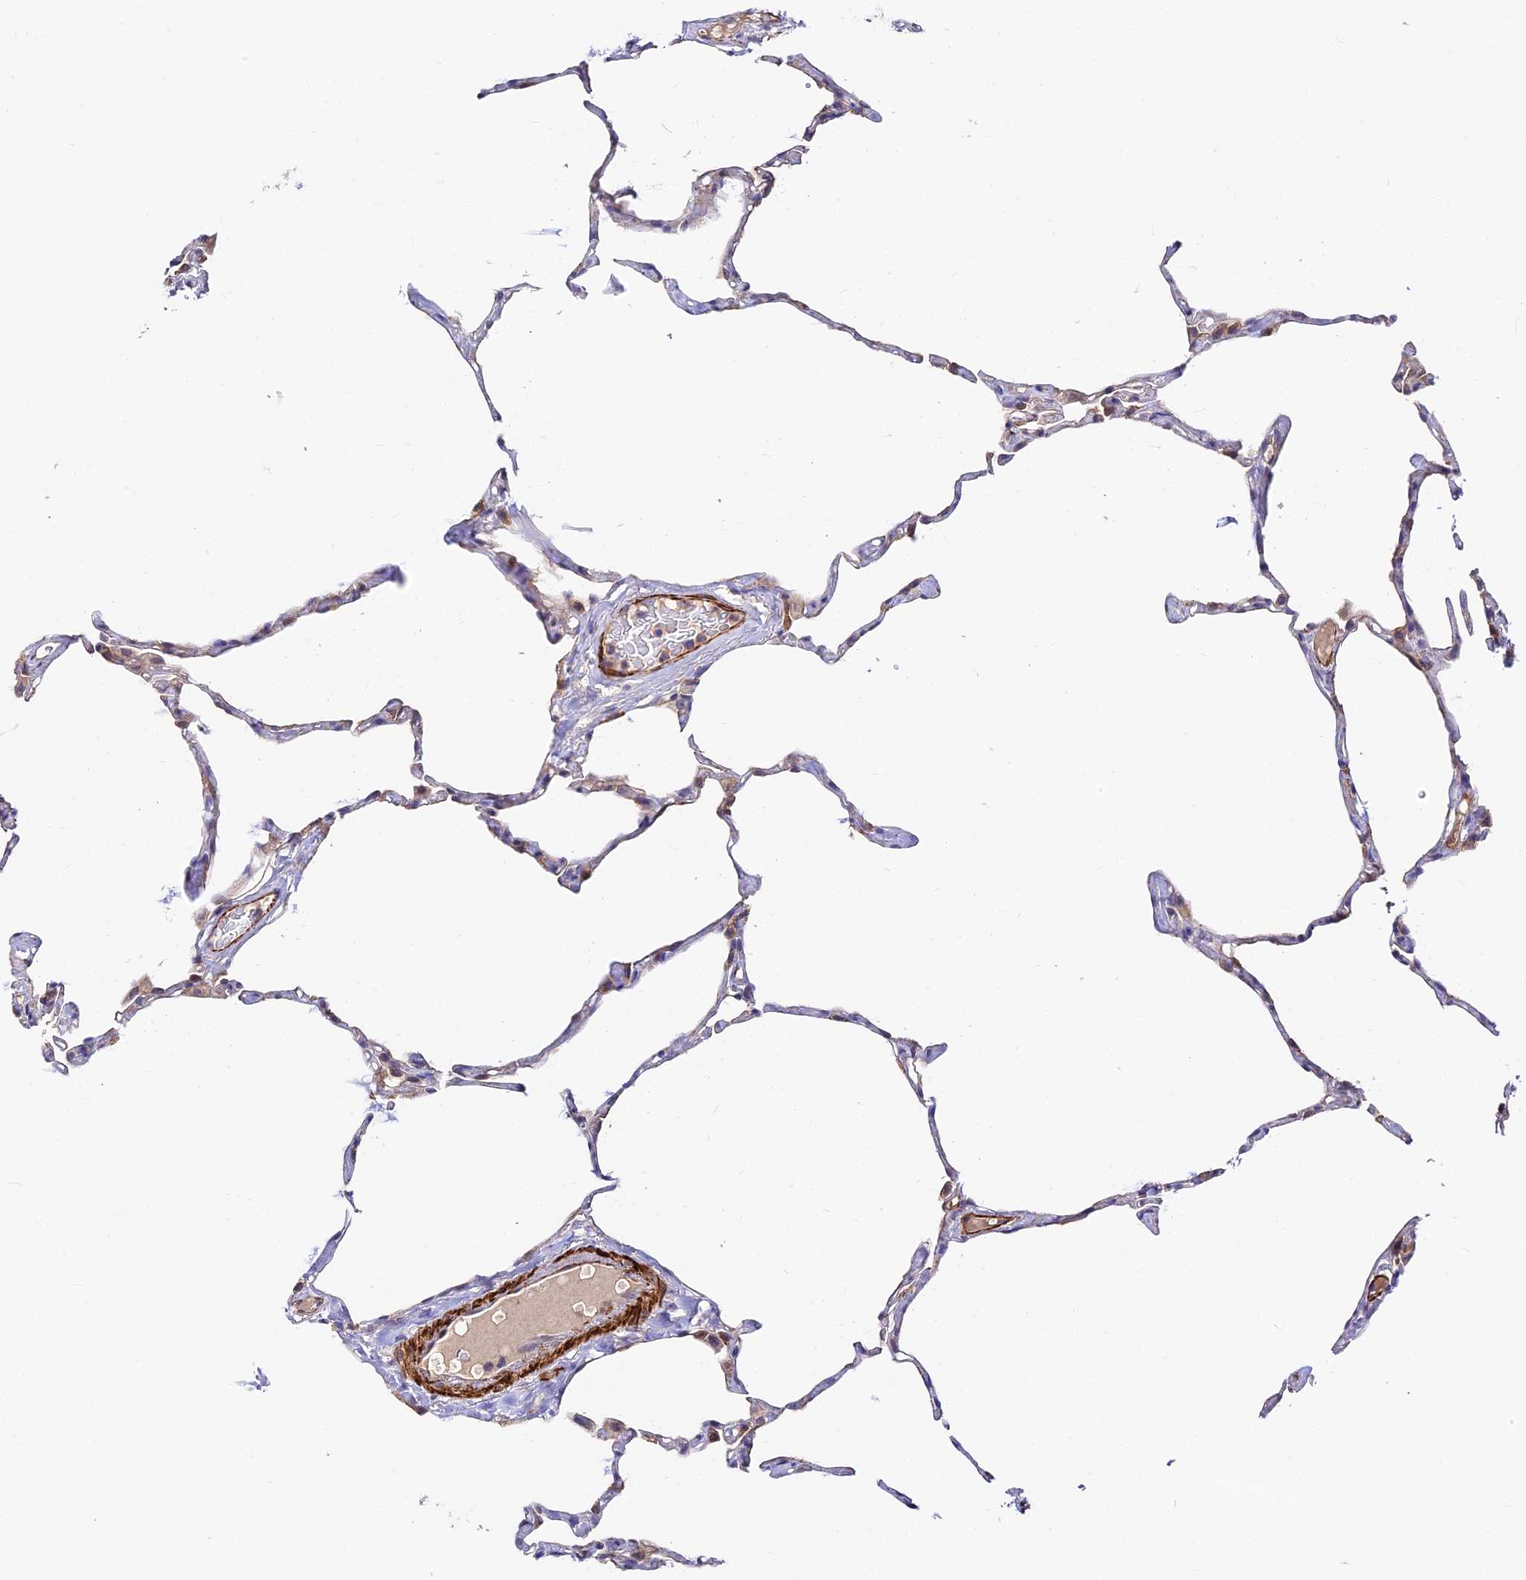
{"staining": {"intensity": "weak", "quantity": "25%-75%", "location": "cytoplasmic/membranous"}, "tissue": "lung", "cell_type": "Alveolar cells", "image_type": "normal", "snomed": [{"axis": "morphology", "description": "Normal tissue, NOS"}, {"axis": "topography", "description": "Lung"}], "caption": "Normal lung reveals weak cytoplasmic/membranous expression in approximately 25%-75% of alveolar cells.", "gene": "ANKRD50", "patient": {"sex": "male", "age": 65}}